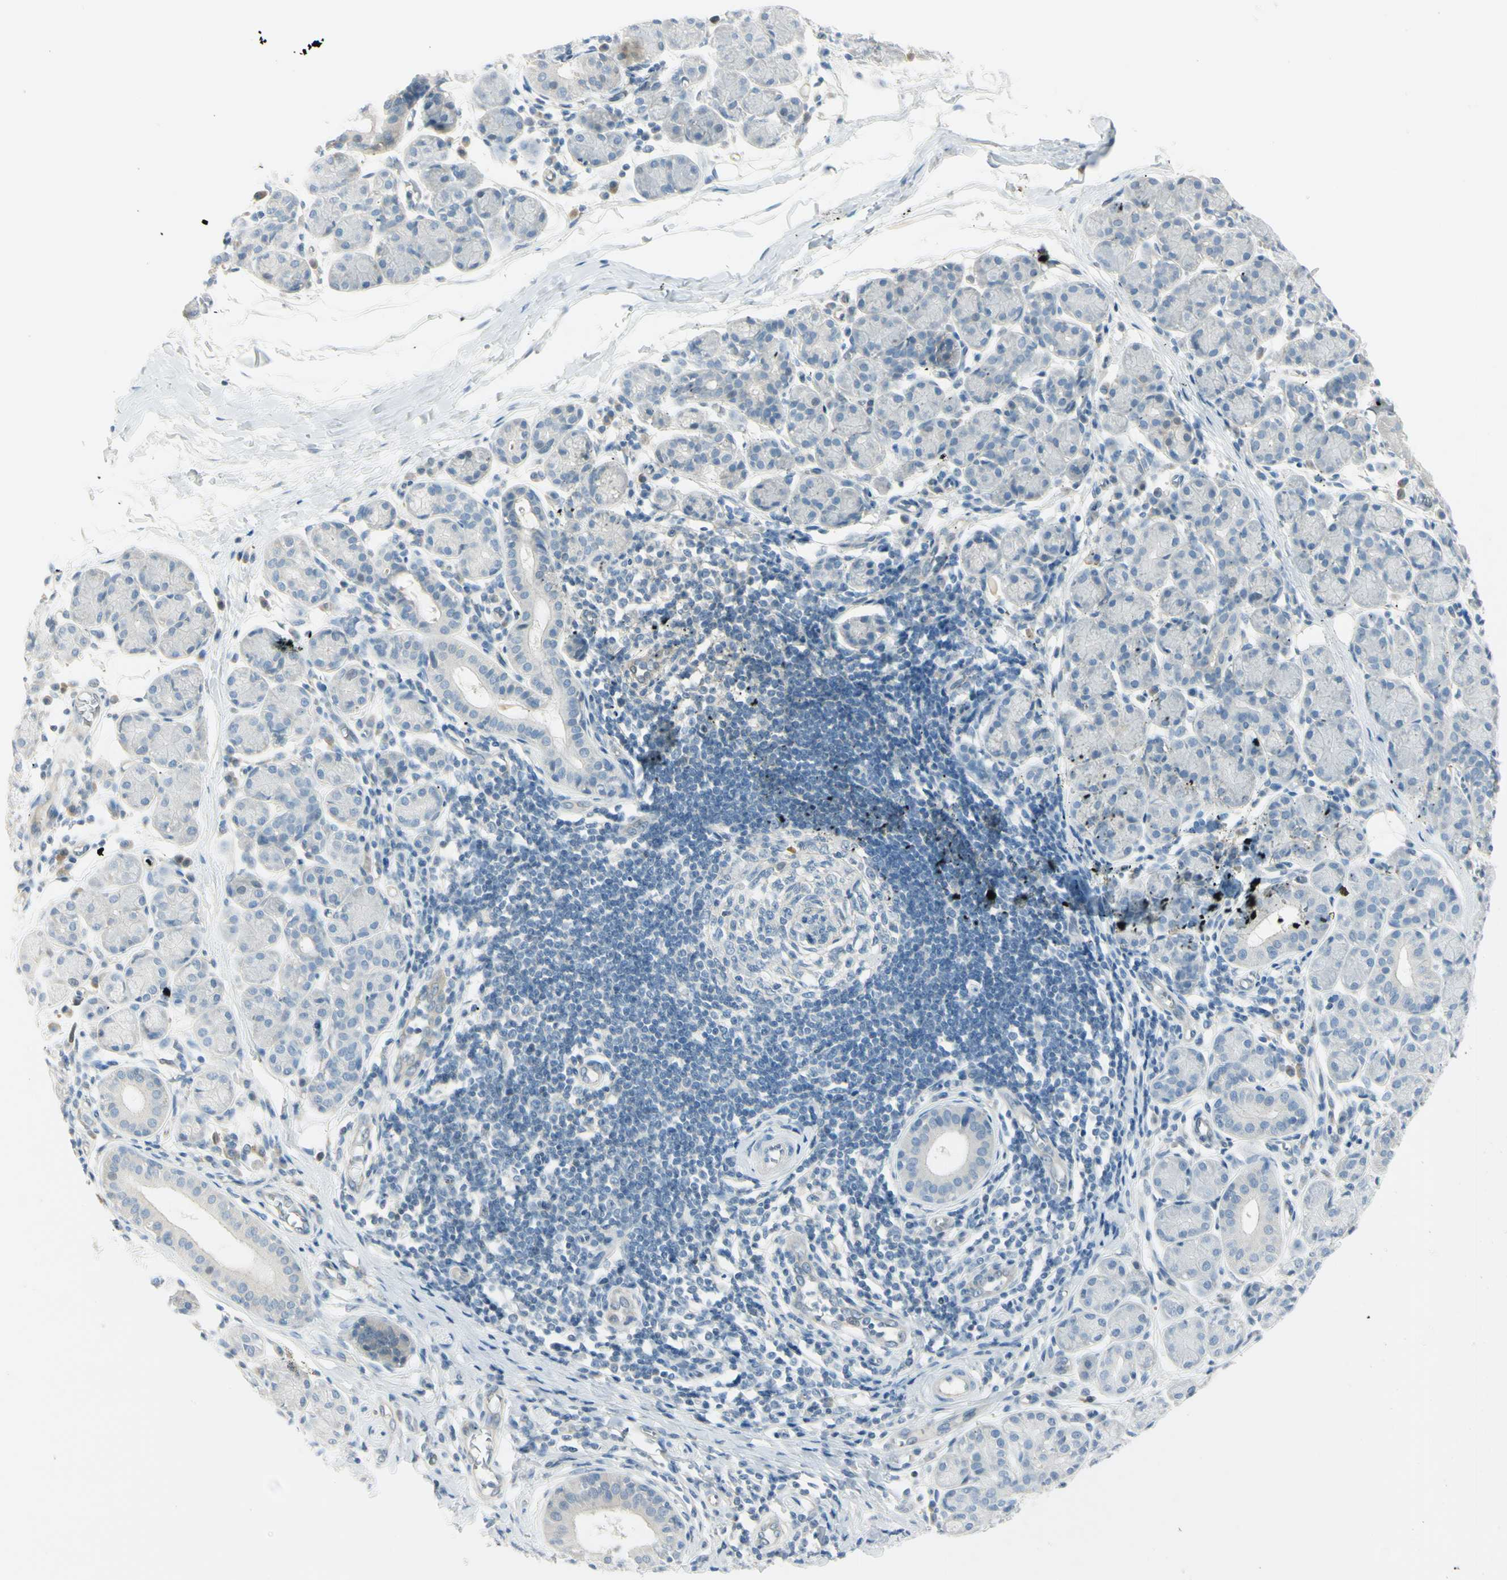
{"staining": {"intensity": "negative", "quantity": "none", "location": "none"}, "tissue": "salivary gland", "cell_type": "Glandular cells", "image_type": "normal", "snomed": [{"axis": "morphology", "description": "Normal tissue, NOS"}, {"axis": "morphology", "description": "Inflammation, NOS"}, {"axis": "topography", "description": "Lymph node"}, {"axis": "topography", "description": "Salivary gland"}], "caption": "This is an IHC micrograph of normal salivary gland. There is no staining in glandular cells.", "gene": "ASB9", "patient": {"sex": "male", "age": 3}}